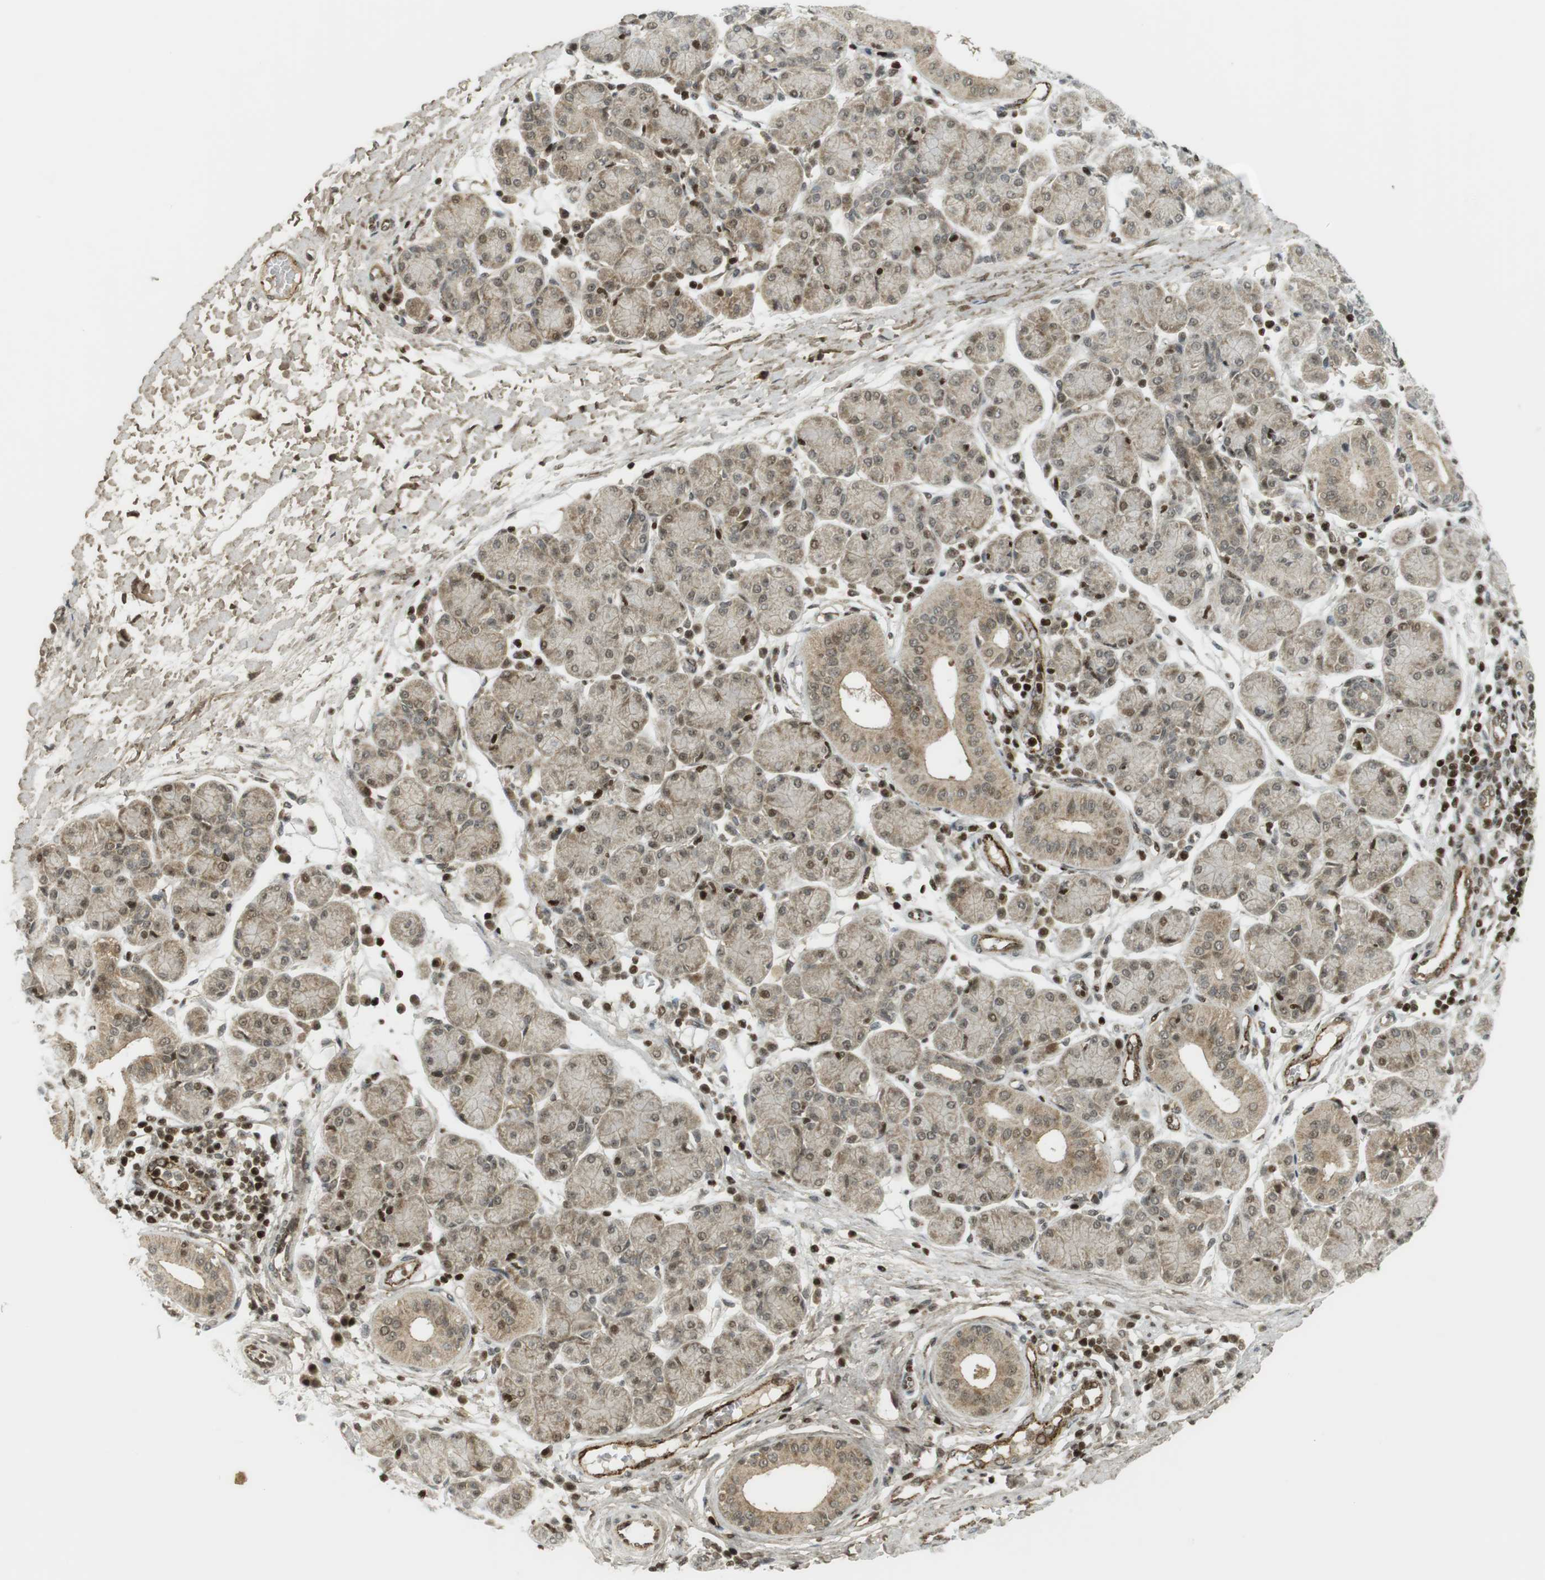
{"staining": {"intensity": "weak", "quantity": ">75%", "location": "cytoplasmic/membranous,nuclear"}, "tissue": "salivary gland", "cell_type": "Glandular cells", "image_type": "normal", "snomed": [{"axis": "morphology", "description": "Normal tissue, NOS"}, {"axis": "morphology", "description": "Inflammation, NOS"}, {"axis": "topography", "description": "Lymph node"}, {"axis": "topography", "description": "Salivary gland"}], "caption": "Normal salivary gland was stained to show a protein in brown. There is low levels of weak cytoplasmic/membranous,nuclear positivity in approximately >75% of glandular cells. The staining was performed using DAB (3,3'-diaminobenzidine) to visualize the protein expression in brown, while the nuclei were stained in blue with hematoxylin (Magnification: 20x).", "gene": "PPP1R13B", "patient": {"sex": "male", "age": 3}}